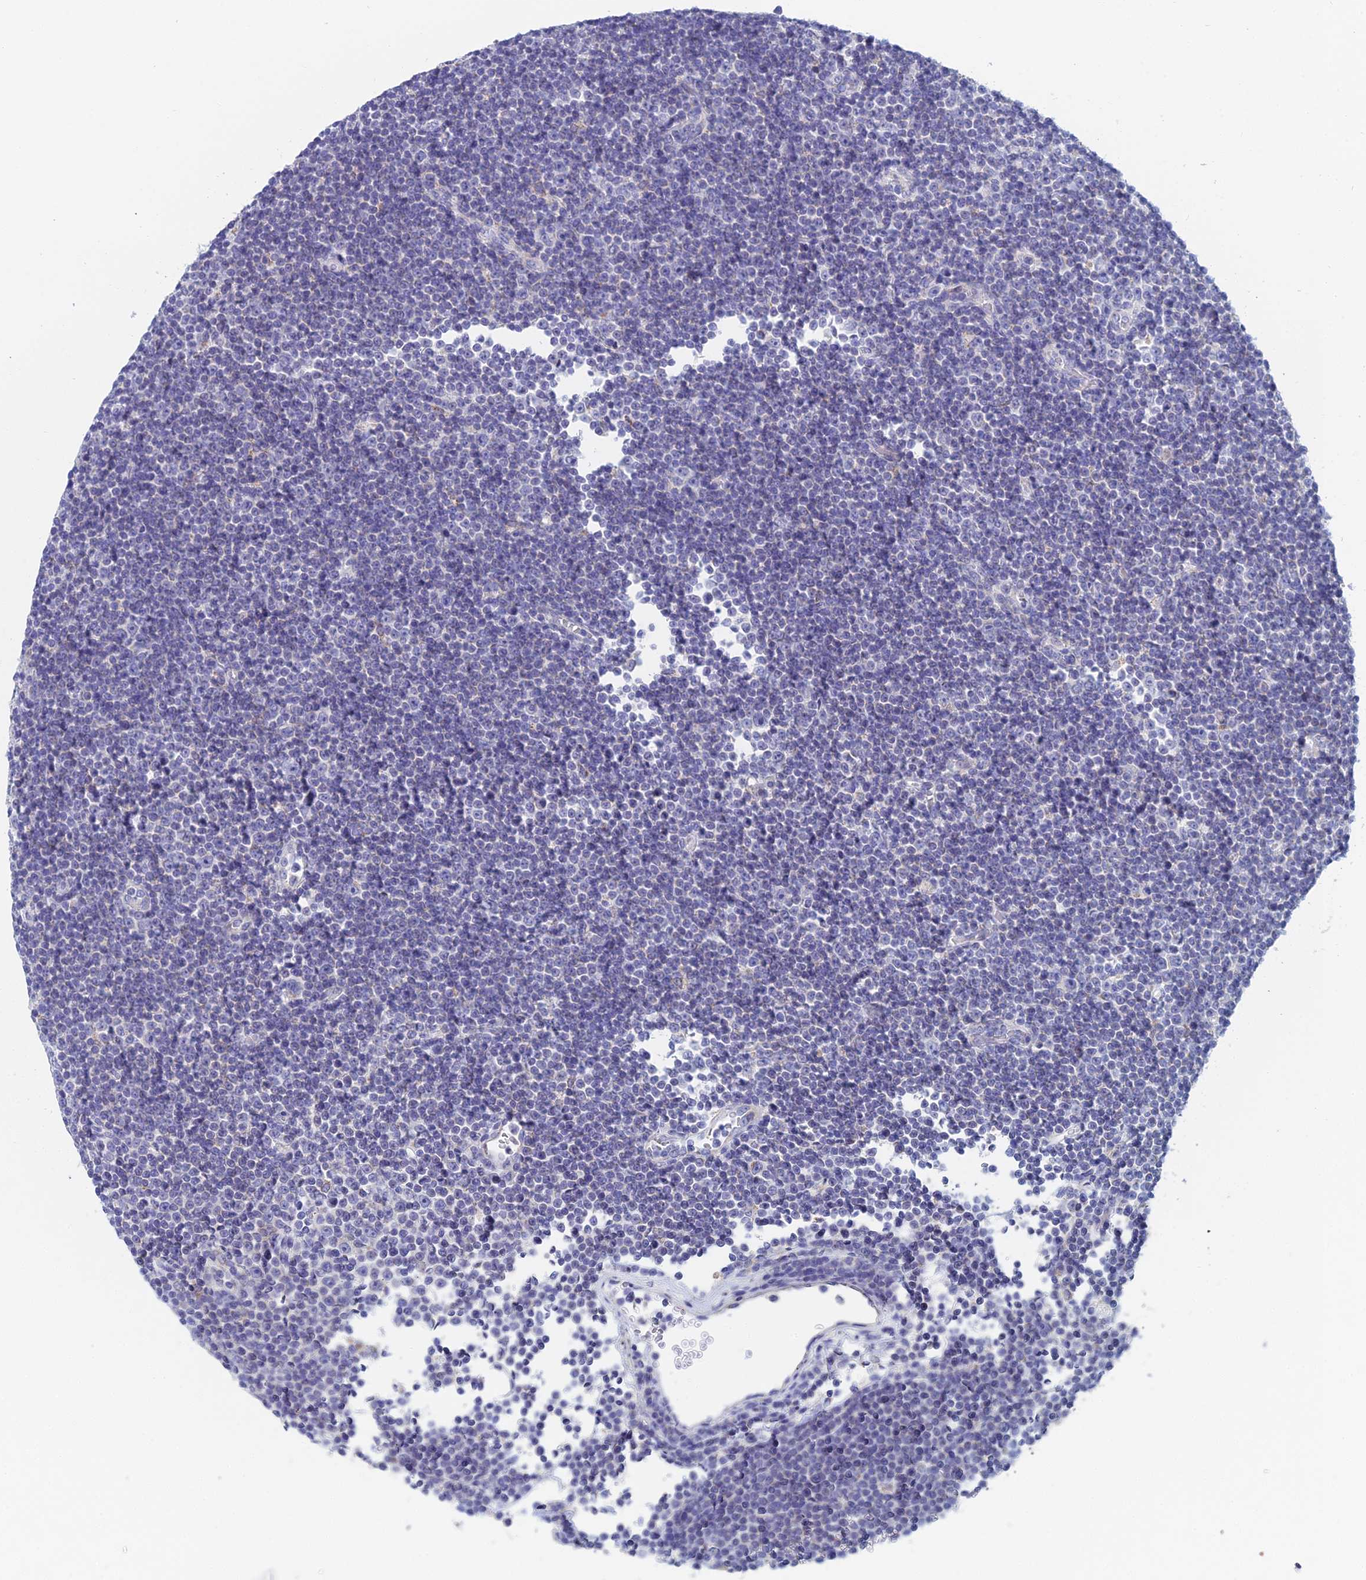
{"staining": {"intensity": "negative", "quantity": "none", "location": "none"}, "tissue": "lymphoma", "cell_type": "Tumor cells", "image_type": "cancer", "snomed": [{"axis": "morphology", "description": "Malignant lymphoma, non-Hodgkin's type, Low grade"}, {"axis": "topography", "description": "Lymph node"}], "caption": "This is an immunohistochemistry (IHC) image of lymphoma. There is no staining in tumor cells.", "gene": "ACSM1", "patient": {"sex": "female", "age": 67}}